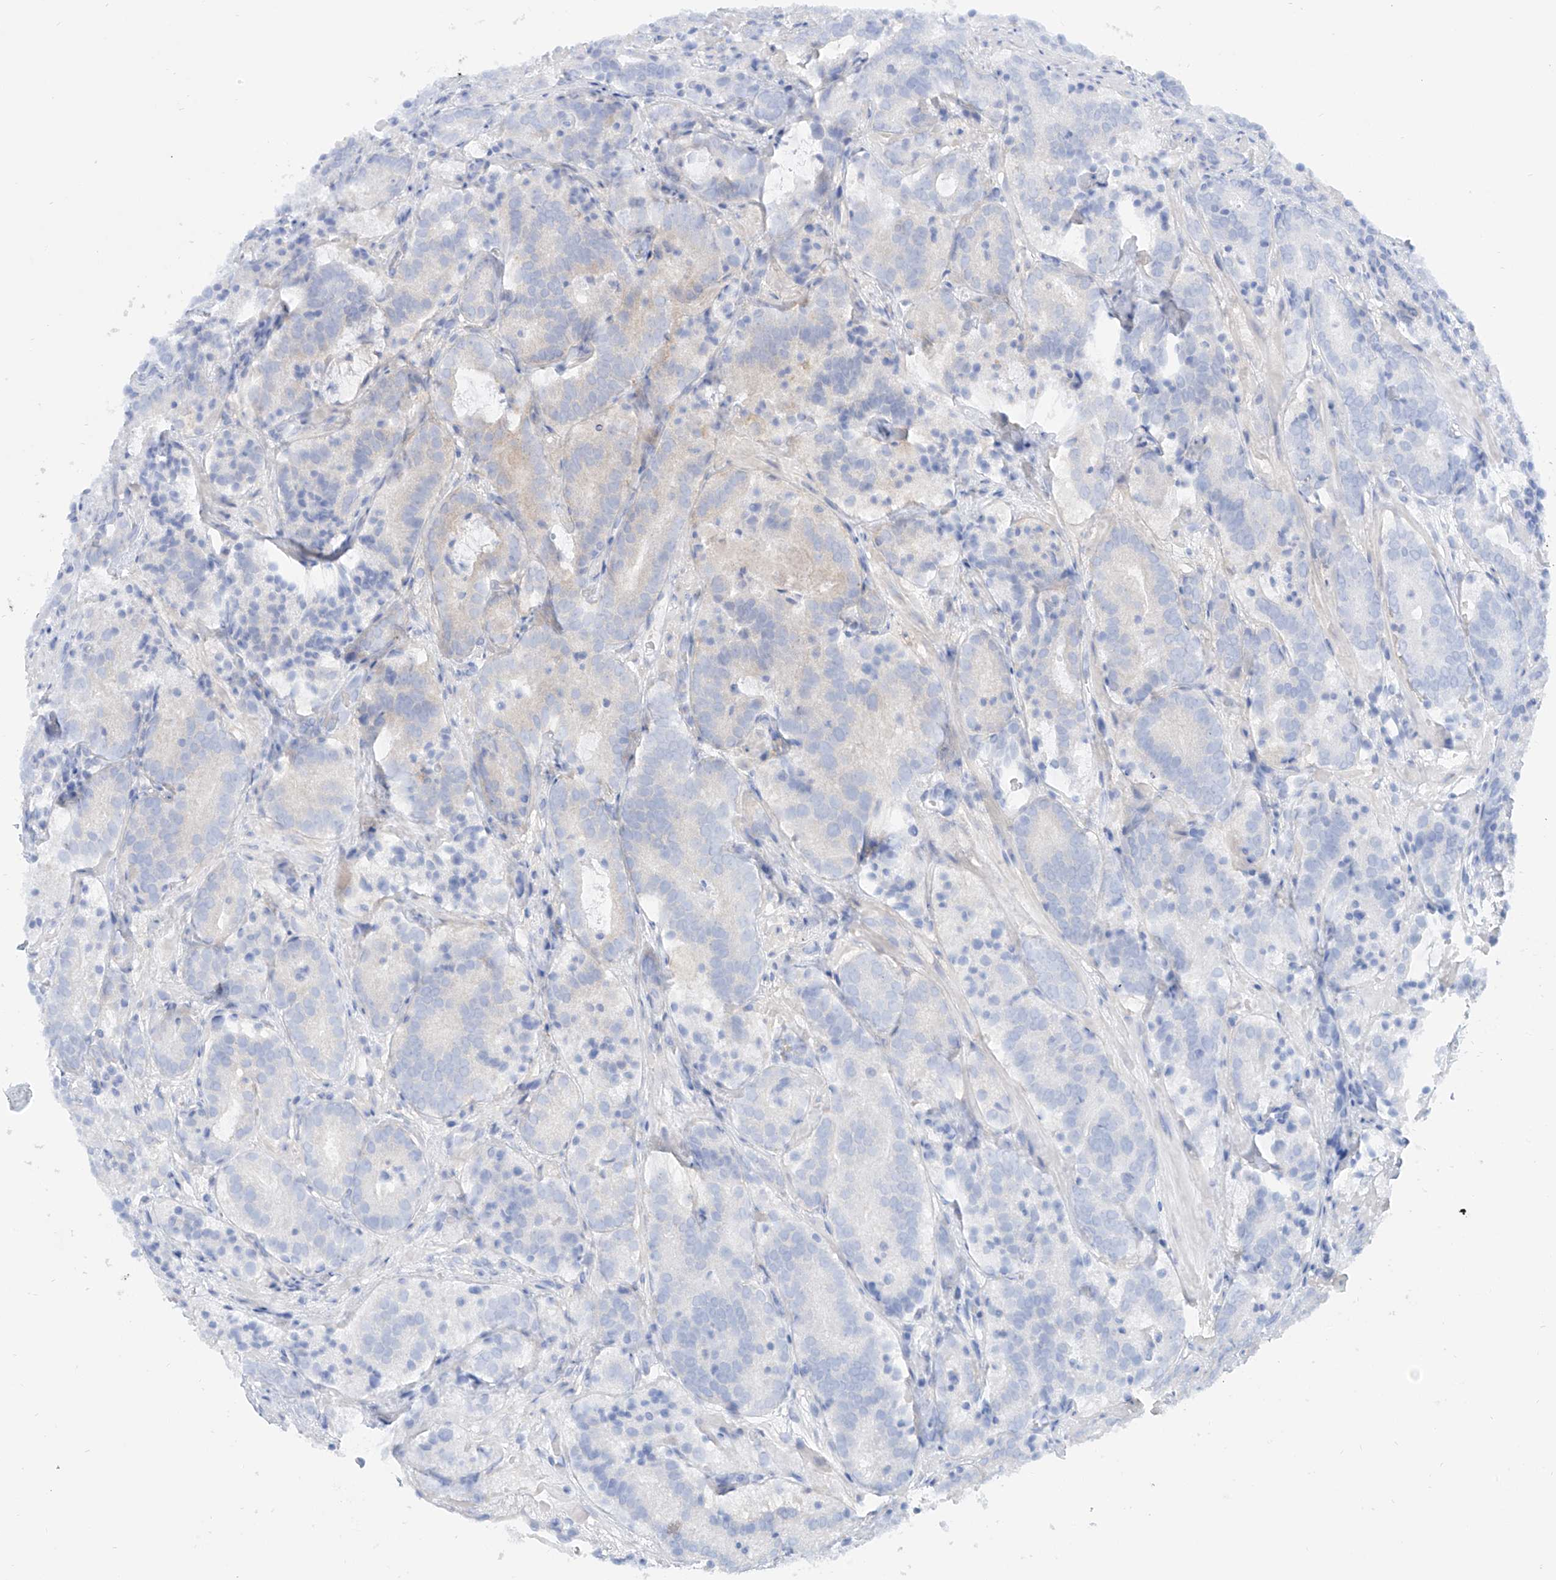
{"staining": {"intensity": "negative", "quantity": "none", "location": "none"}, "tissue": "prostate cancer", "cell_type": "Tumor cells", "image_type": "cancer", "snomed": [{"axis": "morphology", "description": "Adenocarcinoma, High grade"}, {"axis": "topography", "description": "Prostate"}], "caption": "This image is of prostate cancer stained with immunohistochemistry to label a protein in brown with the nuclei are counter-stained blue. There is no staining in tumor cells.", "gene": "PDXK", "patient": {"sex": "male", "age": 57}}